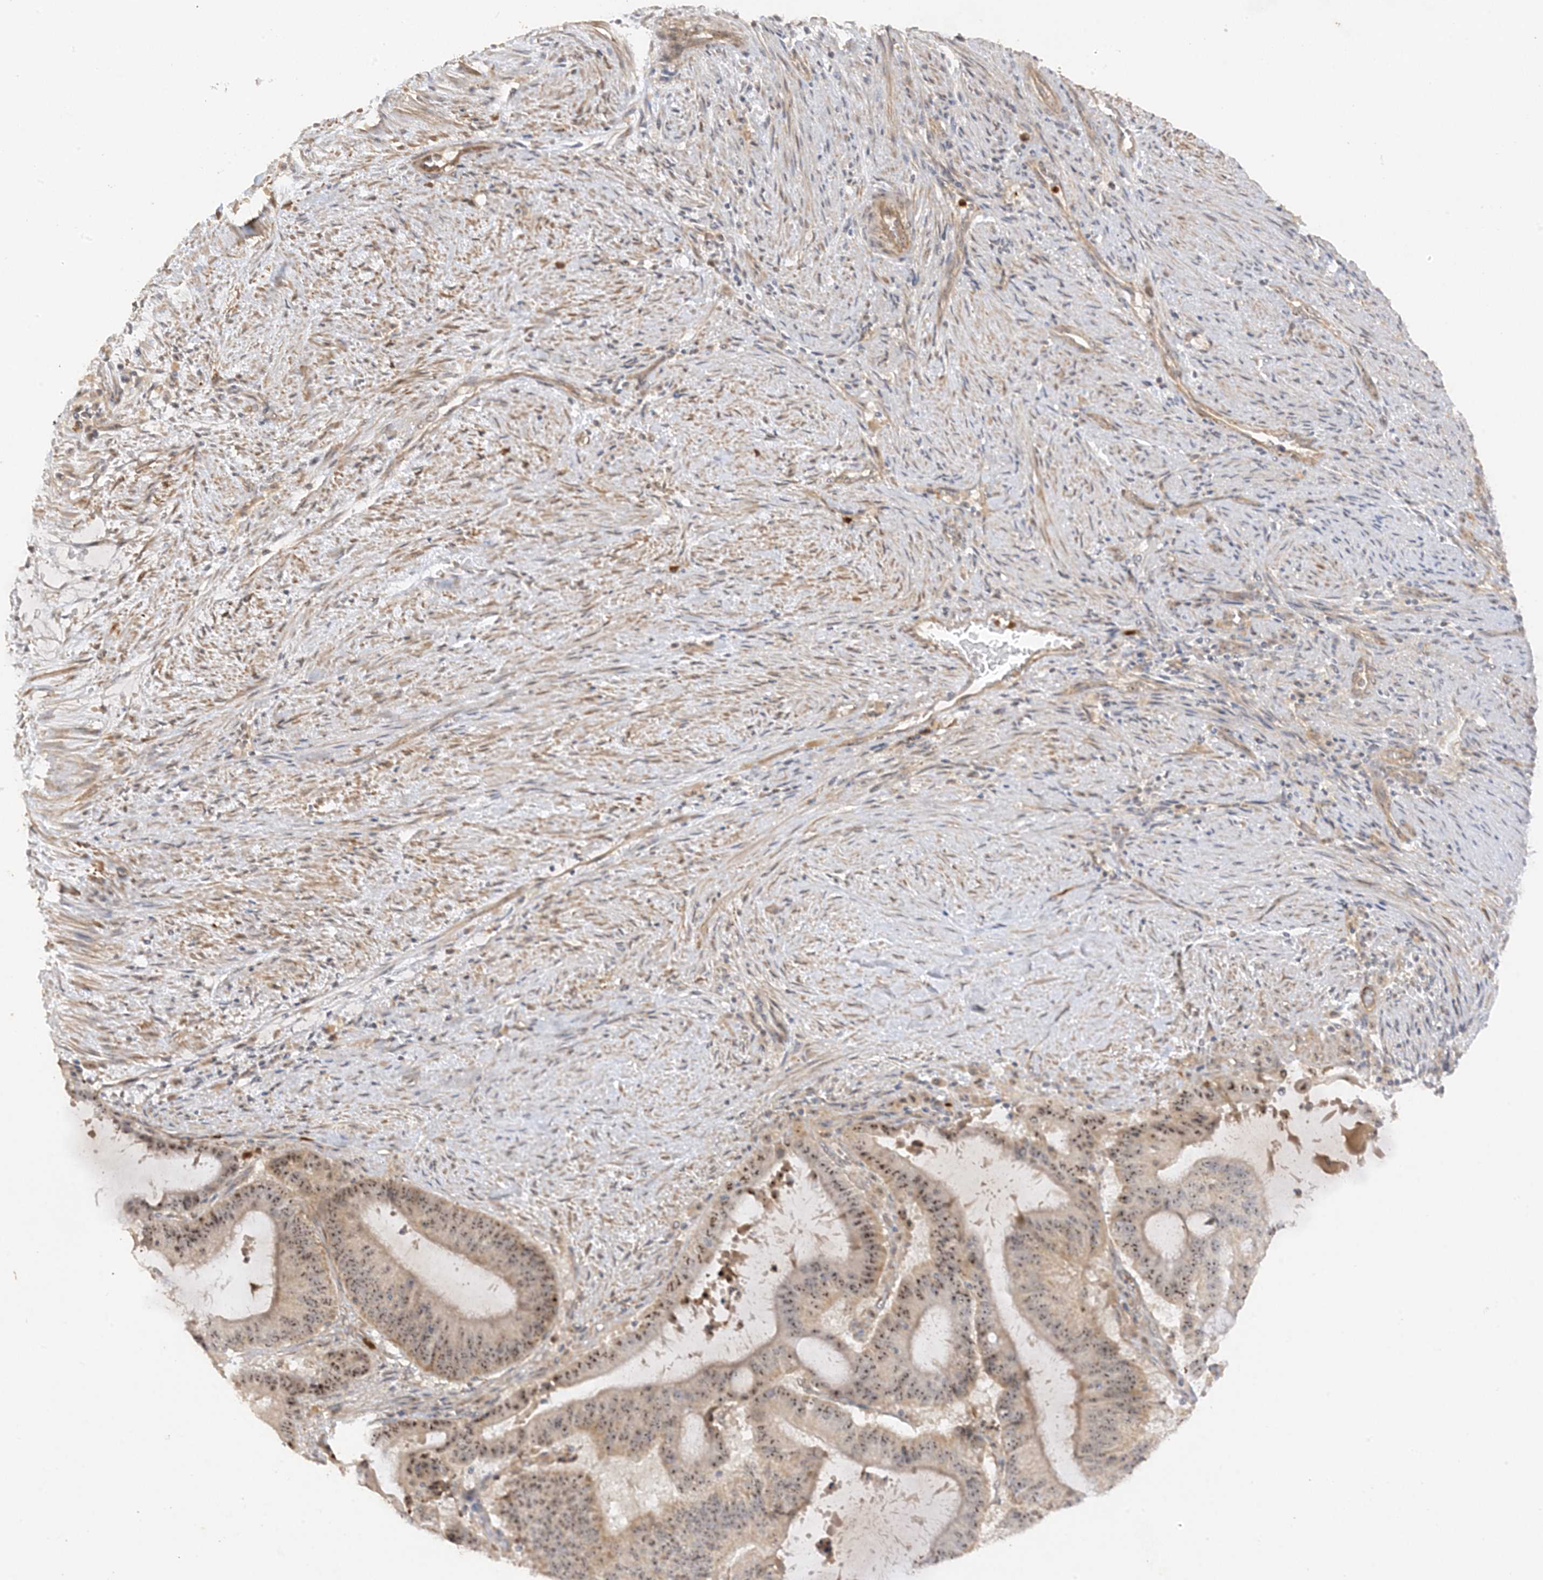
{"staining": {"intensity": "moderate", "quantity": ">75%", "location": "nuclear"}, "tissue": "liver cancer", "cell_type": "Tumor cells", "image_type": "cancer", "snomed": [{"axis": "morphology", "description": "Normal tissue, NOS"}, {"axis": "morphology", "description": "Cholangiocarcinoma"}, {"axis": "topography", "description": "Liver"}, {"axis": "topography", "description": "Peripheral nerve tissue"}], "caption": "High-power microscopy captured an immunohistochemistry (IHC) image of liver cancer (cholangiocarcinoma), revealing moderate nuclear staining in approximately >75% of tumor cells. (DAB (3,3'-diaminobenzidine) IHC with brightfield microscopy, high magnification).", "gene": "DDX18", "patient": {"sex": "female", "age": 73}}